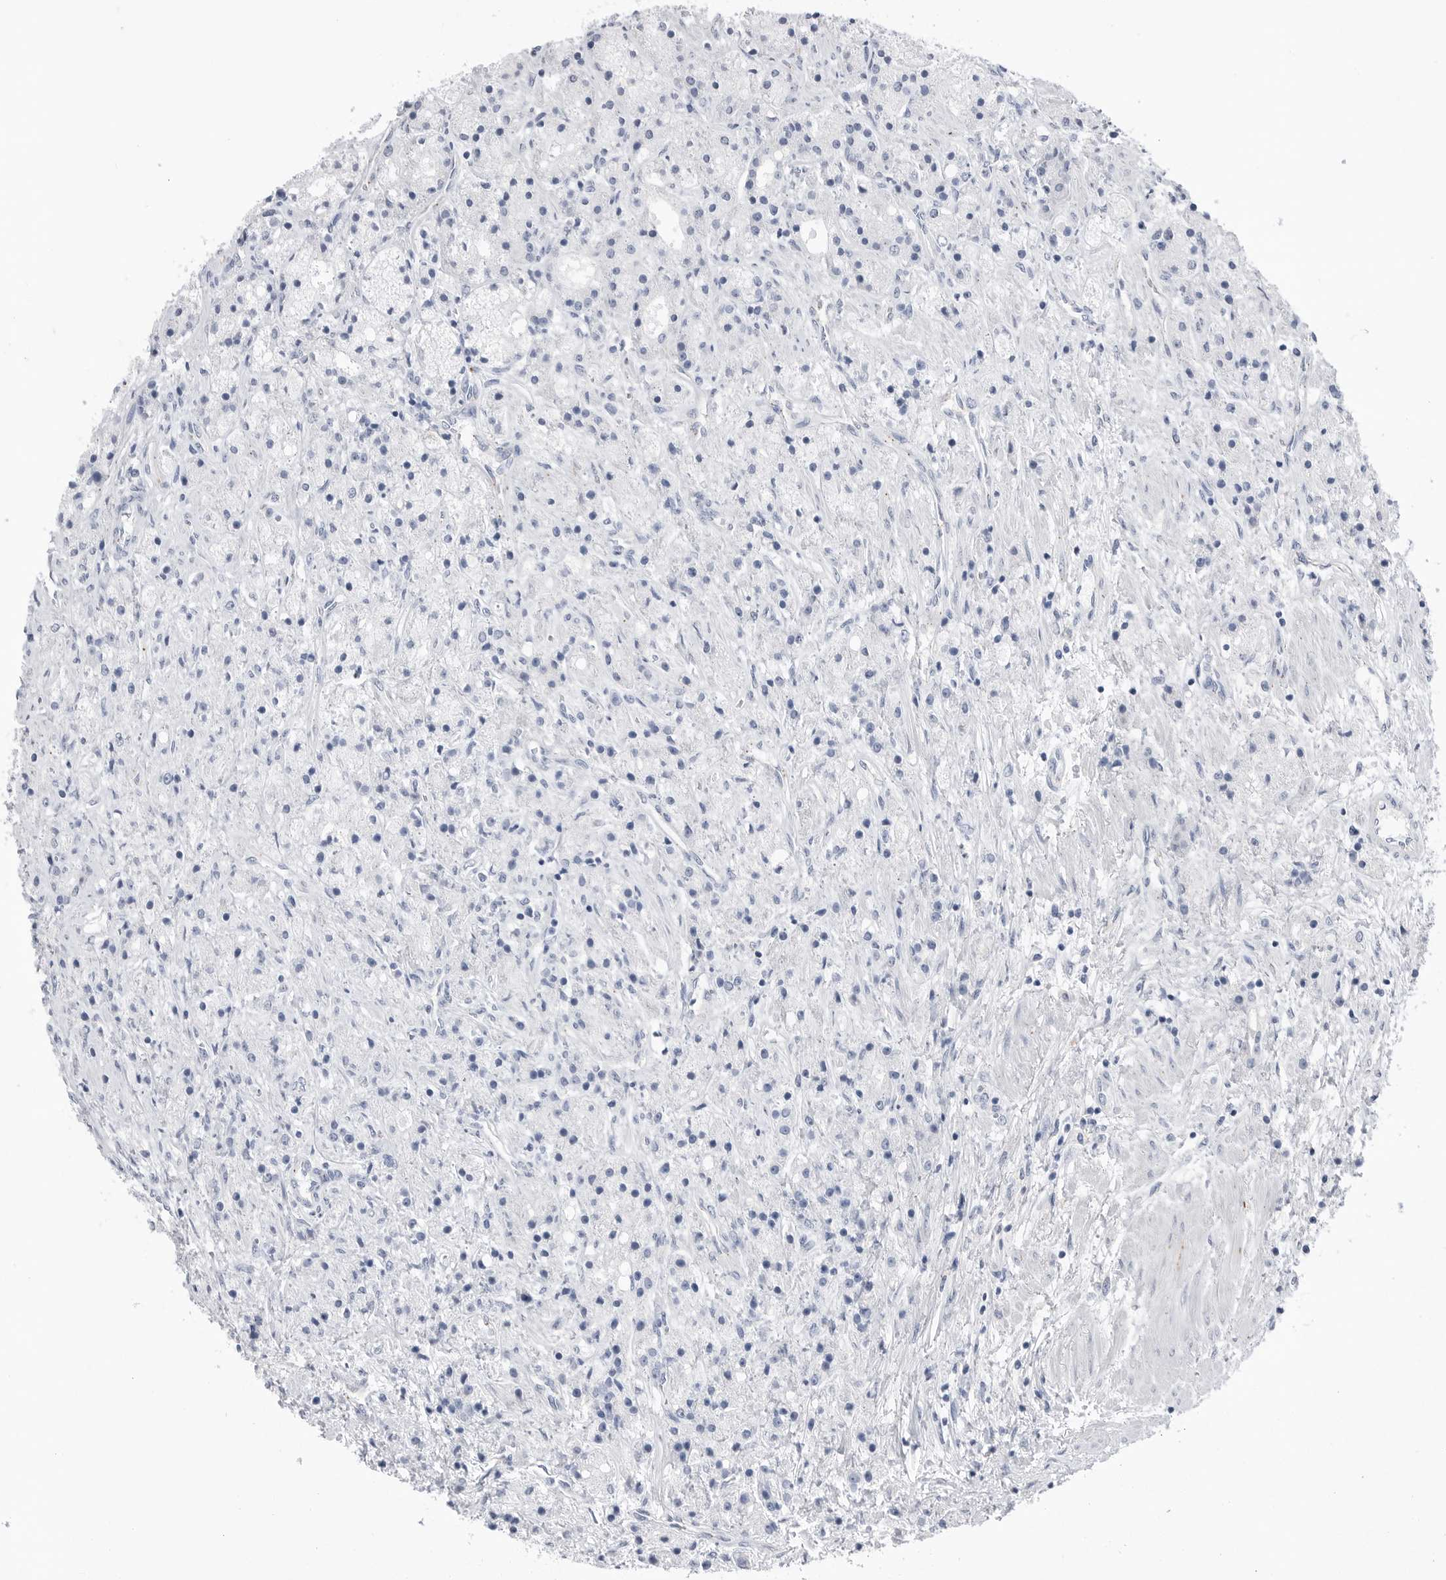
{"staining": {"intensity": "negative", "quantity": "none", "location": "none"}, "tissue": "prostate cancer", "cell_type": "Tumor cells", "image_type": "cancer", "snomed": [{"axis": "morphology", "description": "Adenocarcinoma, High grade"}, {"axis": "topography", "description": "Prostate"}], "caption": "Tumor cells show no significant staining in prostate cancer.", "gene": "ABHD12", "patient": {"sex": "male", "age": 60}}